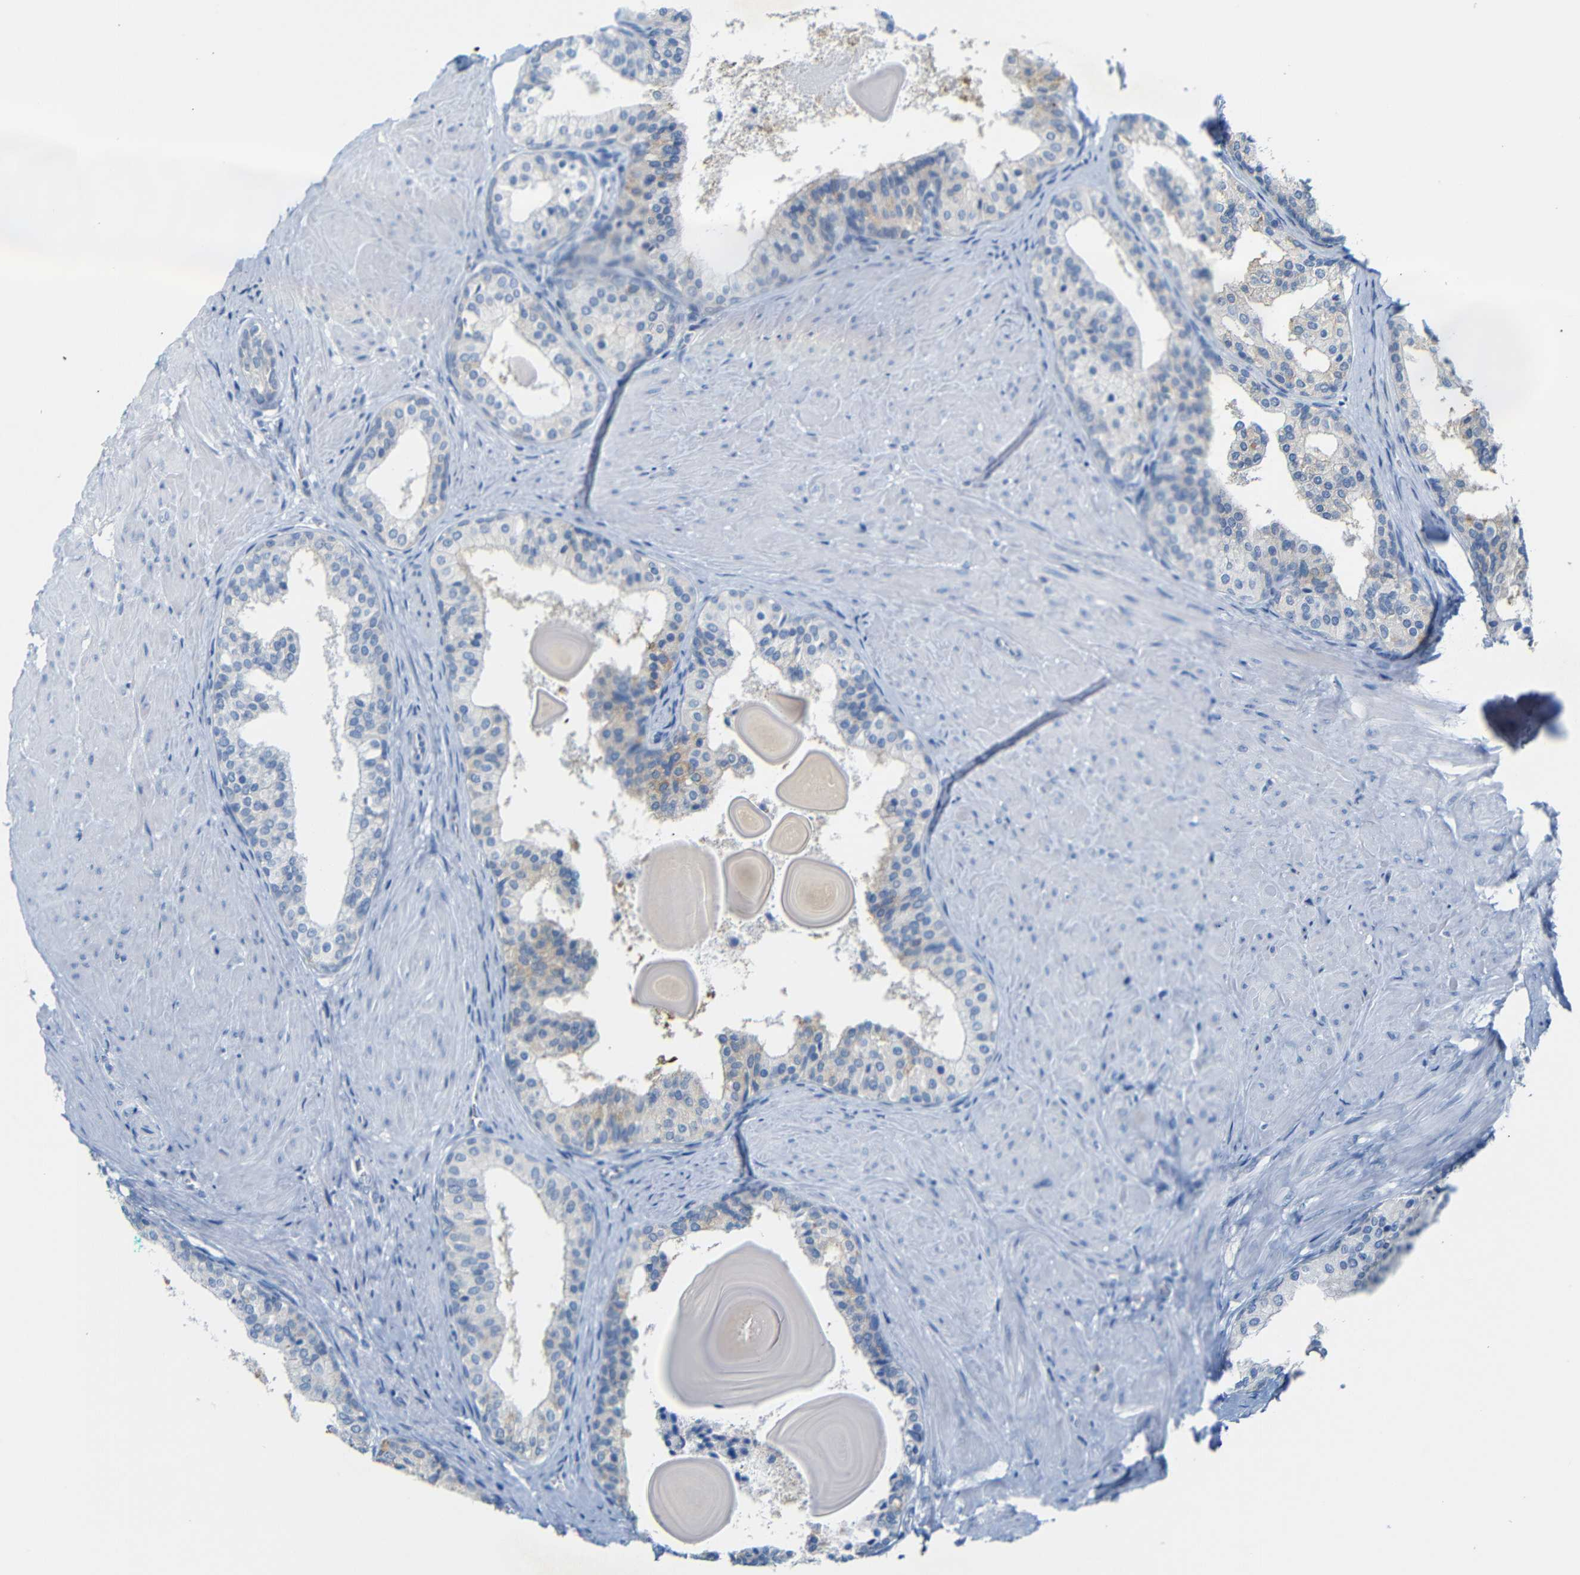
{"staining": {"intensity": "weak", "quantity": "<25%", "location": "cytoplasmic/membranous"}, "tissue": "prostate cancer", "cell_type": "Tumor cells", "image_type": "cancer", "snomed": [{"axis": "morphology", "description": "Adenocarcinoma, Low grade"}, {"axis": "topography", "description": "Prostate"}], "caption": "IHC of human prostate cancer (adenocarcinoma (low-grade)) exhibits no expression in tumor cells.", "gene": "FCRL1", "patient": {"sex": "male", "age": 60}}